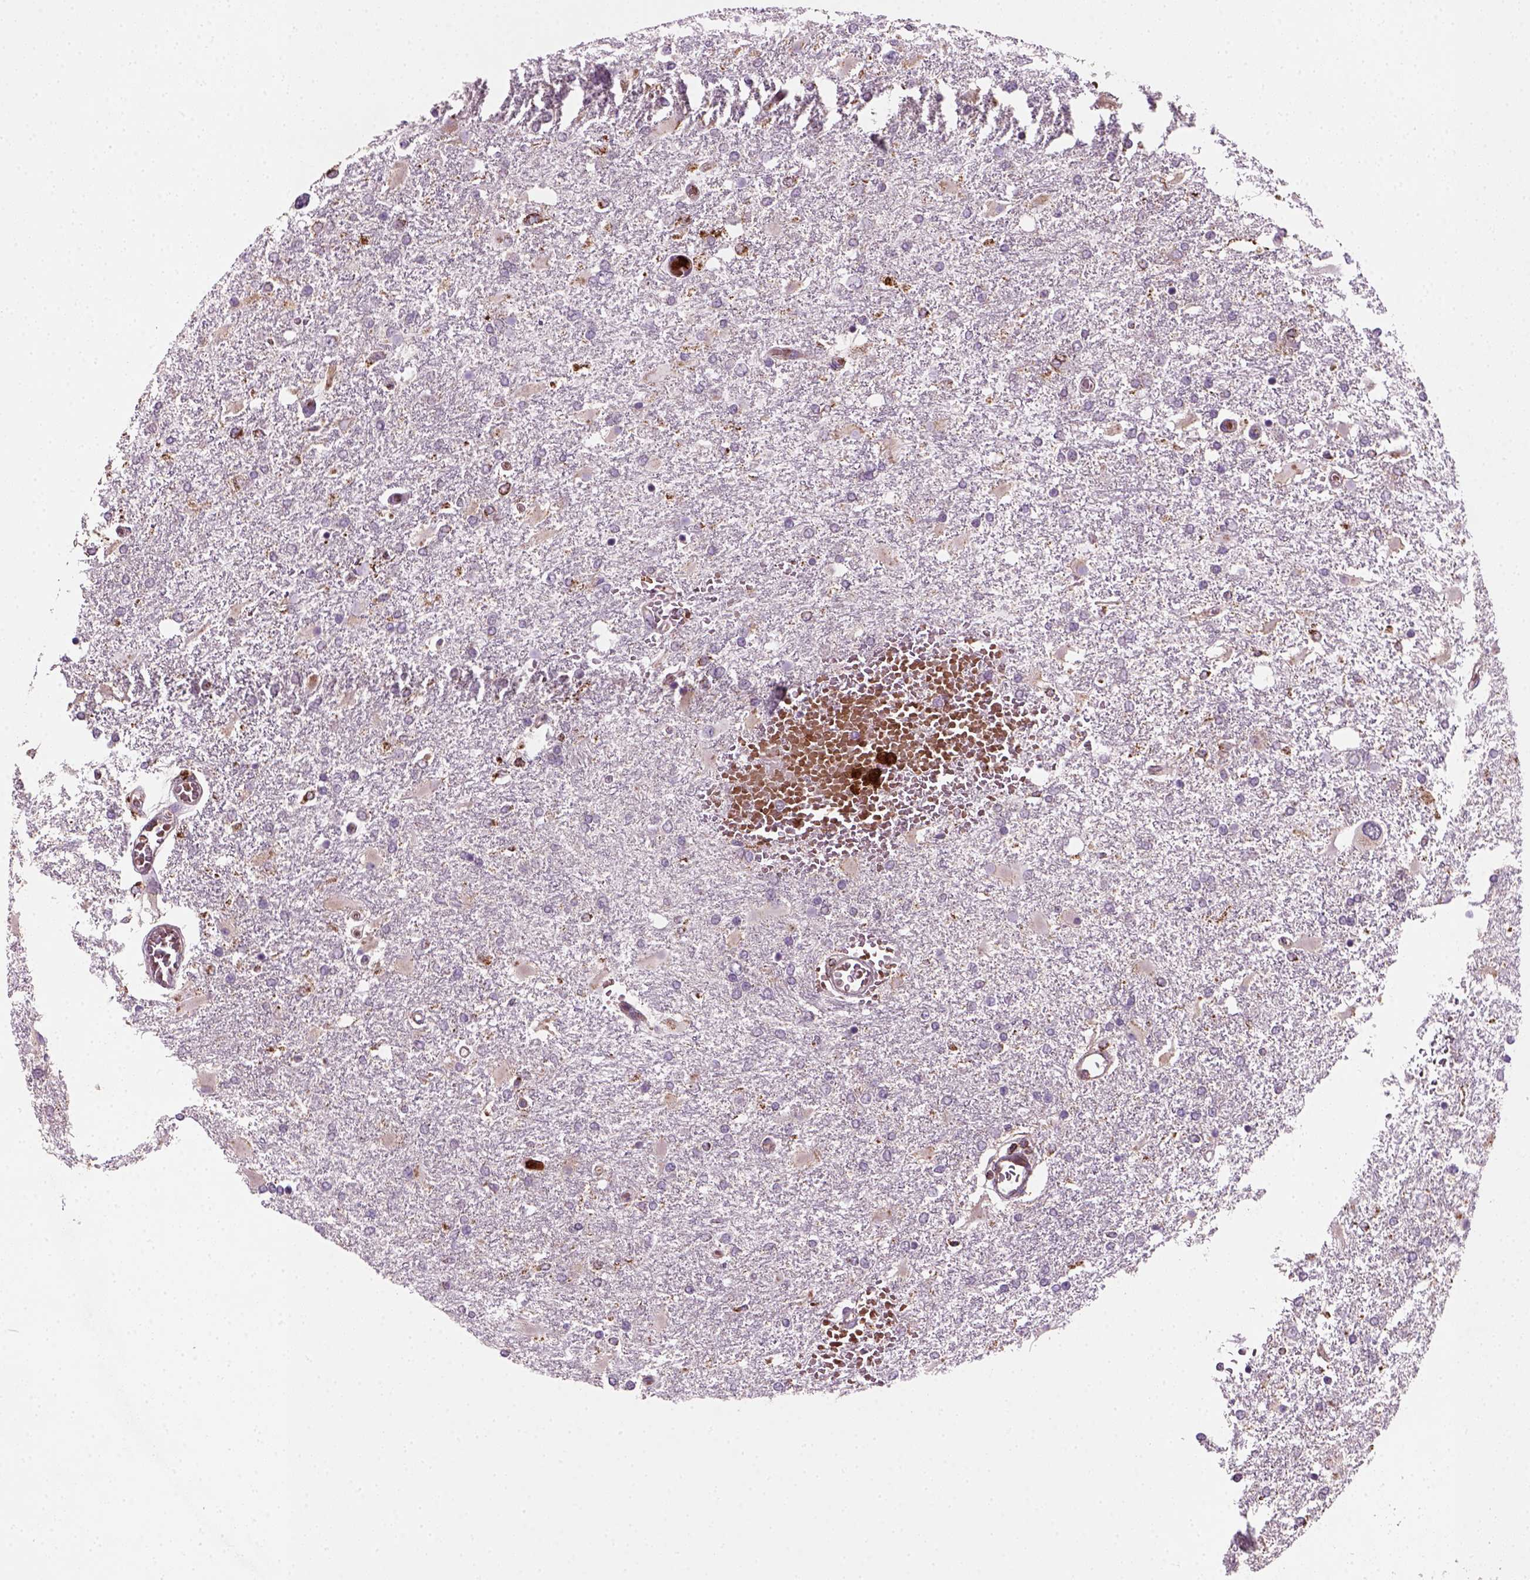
{"staining": {"intensity": "negative", "quantity": "none", "location": "none"}, "tissue": "glioma", "cell_type": "Tumor cells", "image_type": "cancer", "snomed": [{"axis": "morphology", "description": "Glioma, malignant, High grade"}, {"axis": "topography", "description": "Cerebral cortex"}], "caption": "This is a photomicrograph of immunohistochemistry (IHC) staining of high-grade glioma (malignant), which shows no expression in tumor cells. (DAB (3,3'-diaminobenzidine) immunohistochemistry with hematoxylin counter stain).", "gene": "NUDT16L1", "patient": {"sex": "male", "age": 79}}